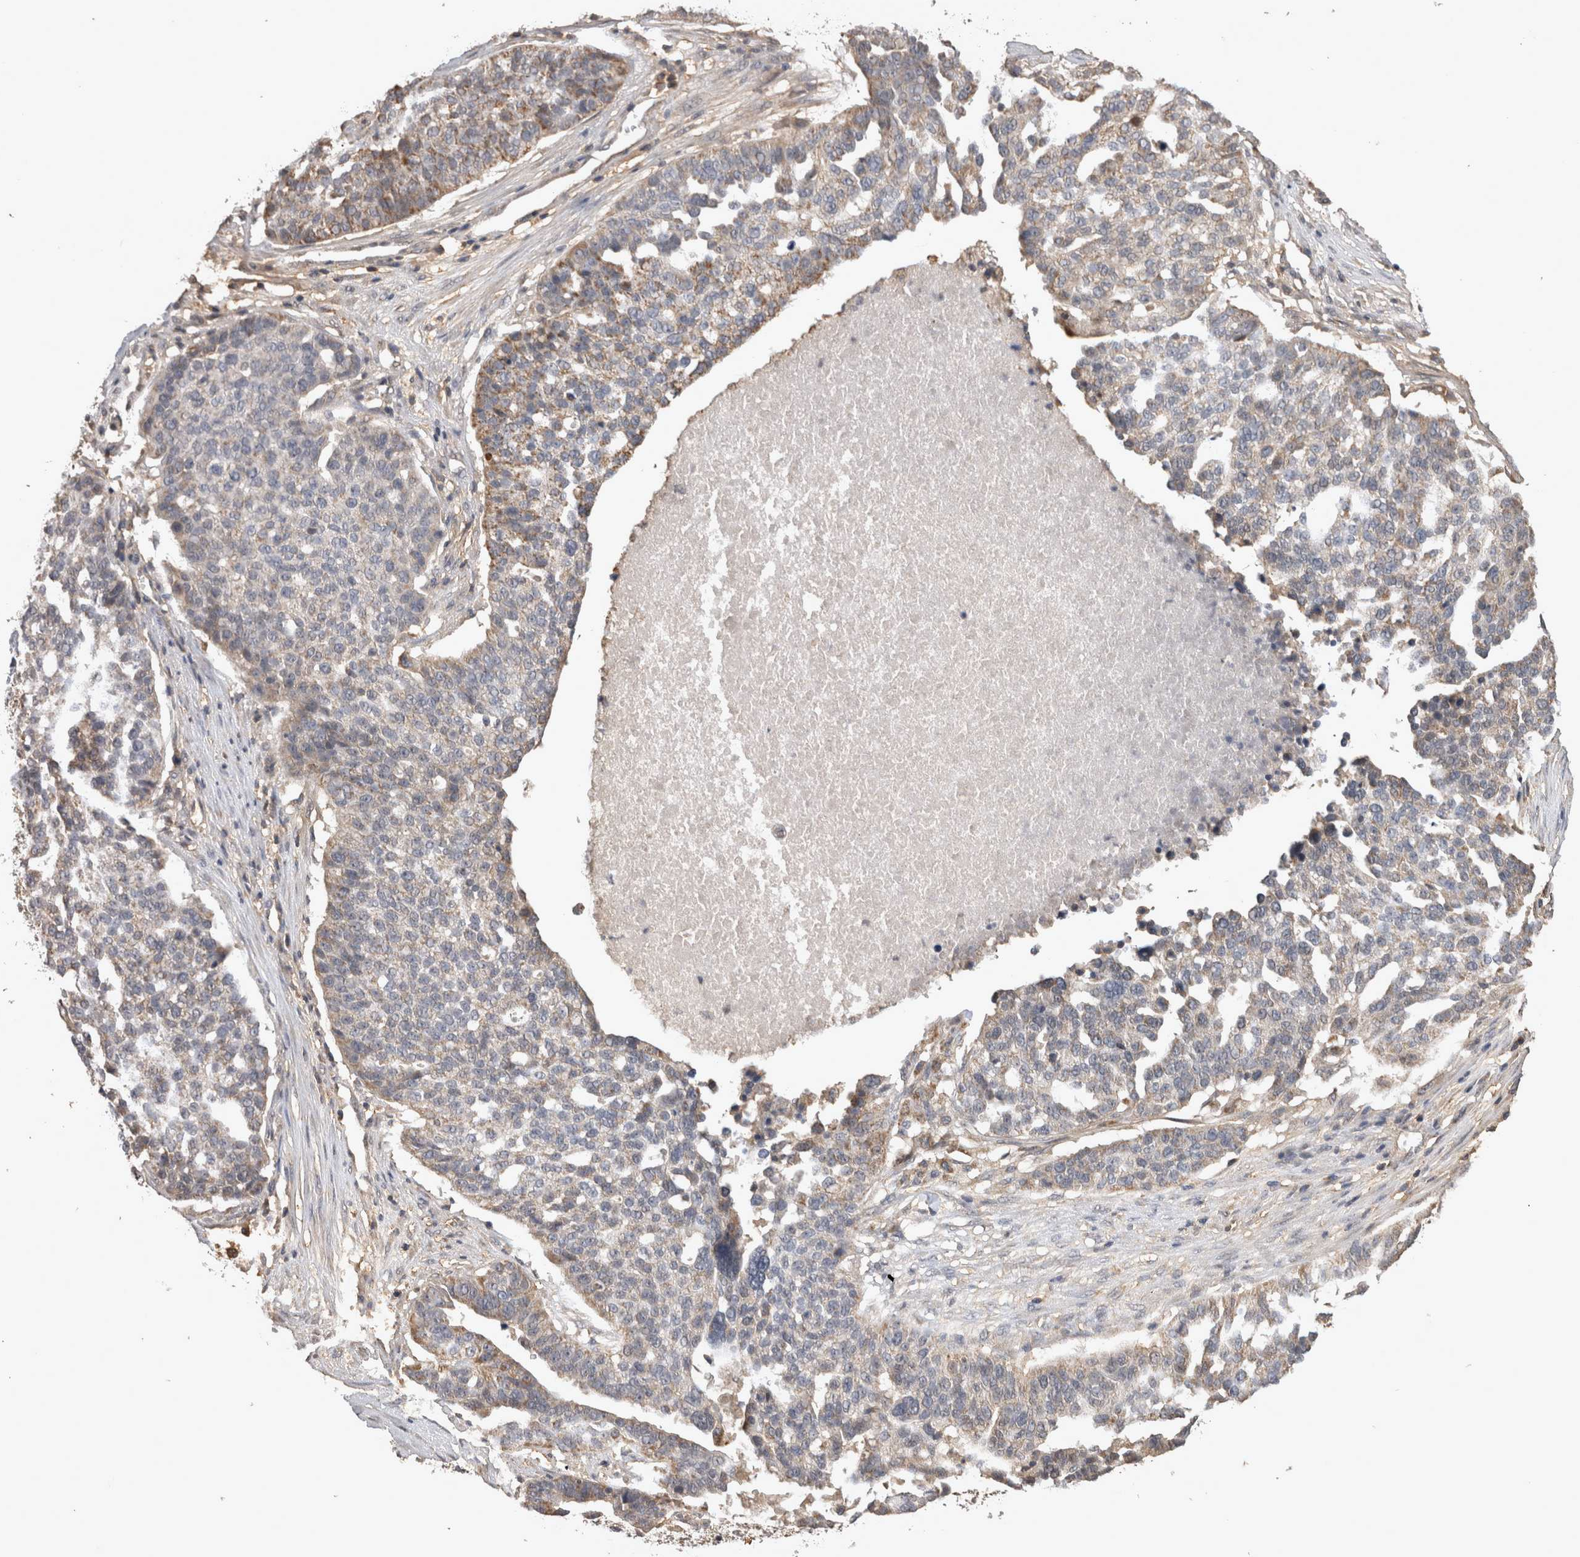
{"staining": {"intensity": "negative", "quantity": "none", "location": "none"}, "tissue": "ovarian cancer", "cell_type": "Tumor cells", "image_type": "cancer", "snomed": [{"axis": "morphology", "description": "Cystadenocarcinoma, serous, NOS"}, {"axis": "topography", "description": "Ovary"}], "caption": "The histopathology image exhibits no staining of tumor cells in serous cystadenocarcinoma (ovarian).", "gene": "PREP", "patient": {"sex": "female", "age": 59}}